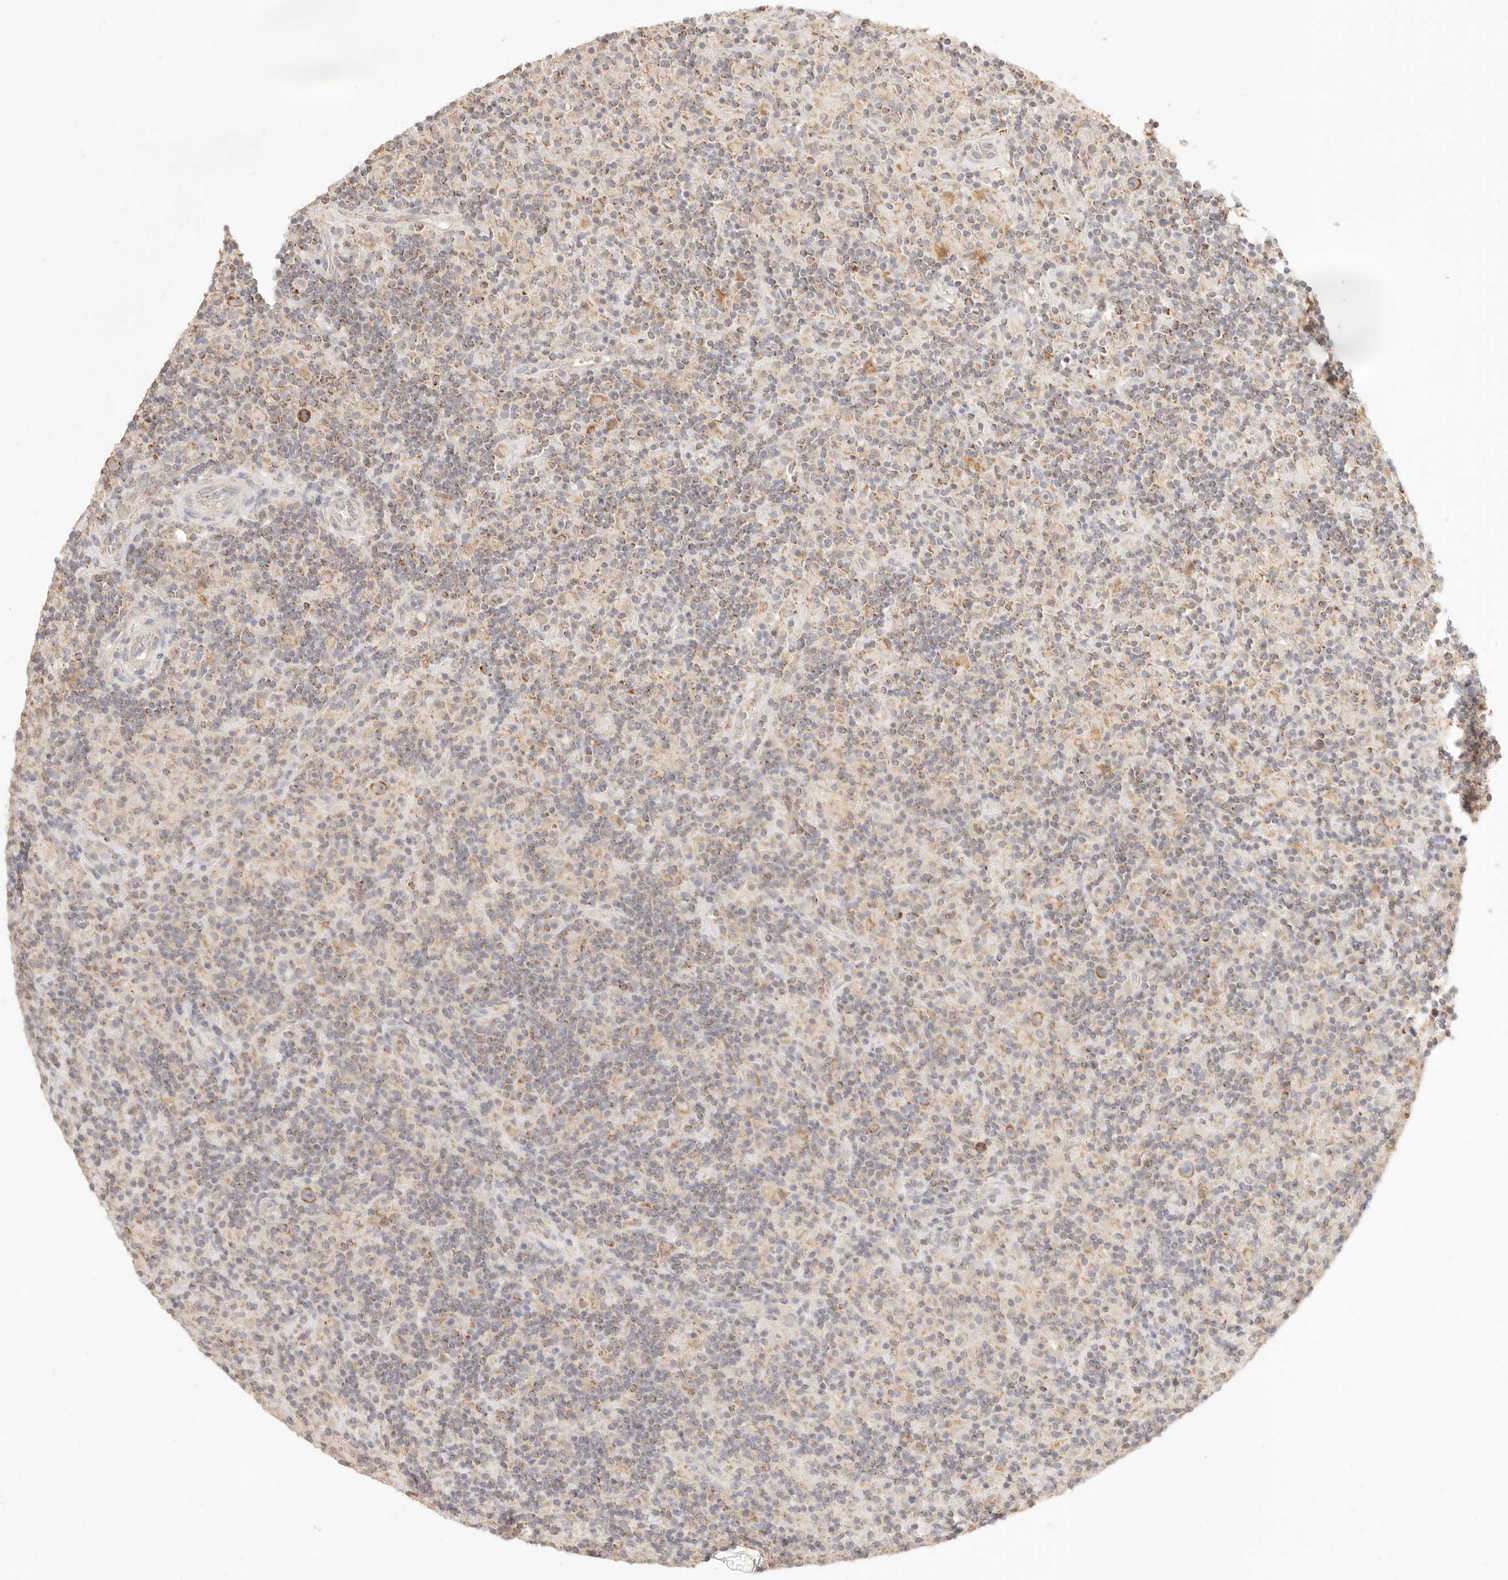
{"staining": {"intensity": "moderate", "quantity": ">75%", "location": "cytoplasmic/membranous"}, "tissue": "lymphoma", "cell_type": "Tumor cells", "image_type": "cancer", "snomed": [{"axis": "morphology", "description": "Hodgkin's disease, NOS"}, {"axis": "topography", "description": "Lymph node"}], "caption": "Tumor cells demonstrate medium levels of moderate cytoplasmic/membranous staining in about >75% of cells in human Hodgkin's disease. The staining is performed using DAB (3,3'-diaminobenzidine) brown chromogen to label protein expression. The nuclei are counter-stained blue using hematoxylin.", "gene": "CPLANE2", "patient": {"sex": "male", "age": 70}}